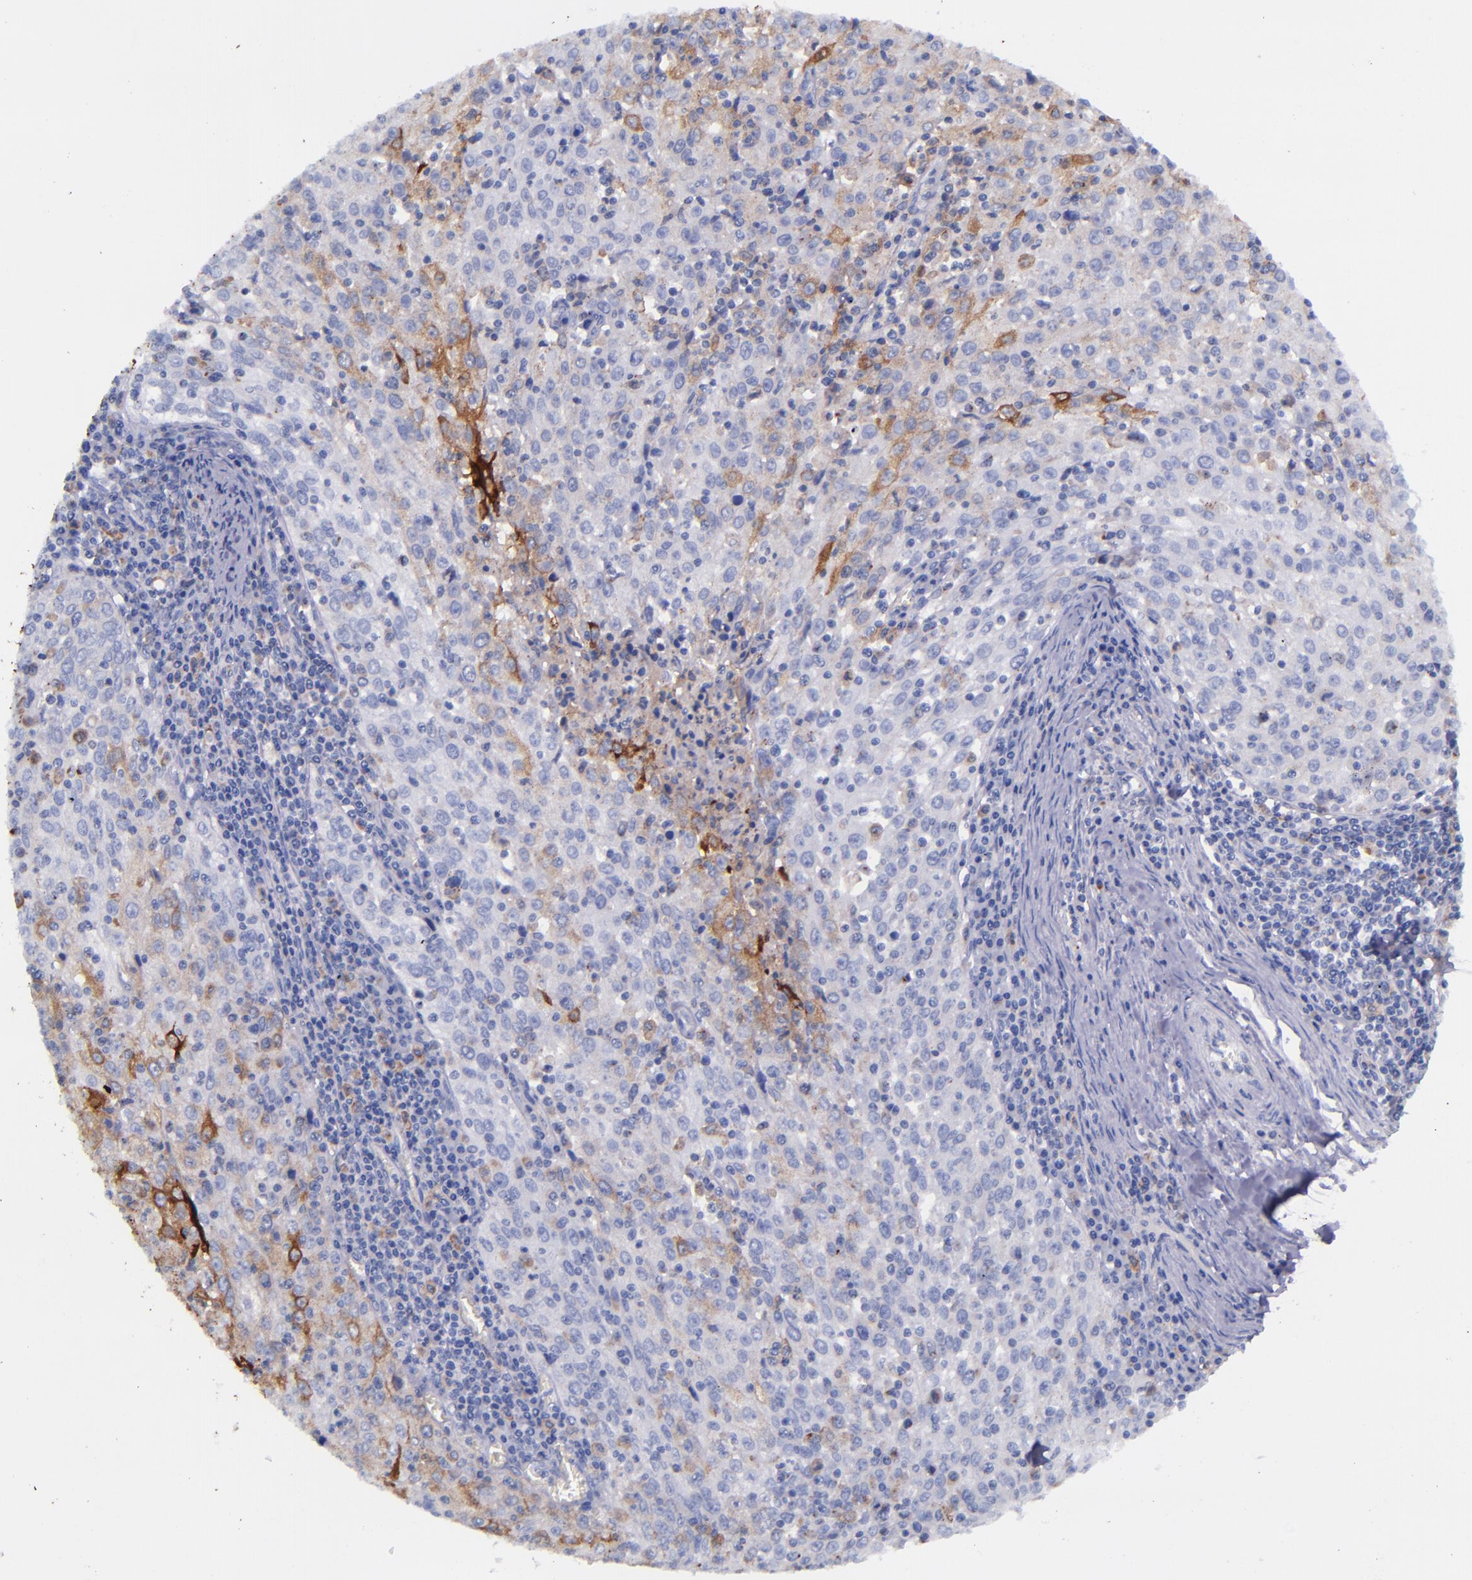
{"staining": {"intensity": "moderate", "quantity": "<25%", "location": "cytoplasmic/membranous"}, "tissue": "cervical cancer", "cell_type": "Tumor cells", "image_type": "cancer", "snomed": [{"axis": "morphology", "description": "Squamous cell carcinoma, NOS"}, {"axis": "topography", "description": "Cervix"}], "caption": "DAB (3,3'-diaminobenzidine) immunohistochemical staining of human cervical cancer demonstrates moderate cytoplasmic/membranous protein expression in about <25% of tumor cells.", "gene": "IVL", "patient": {"sex": "female", "age": 27}}